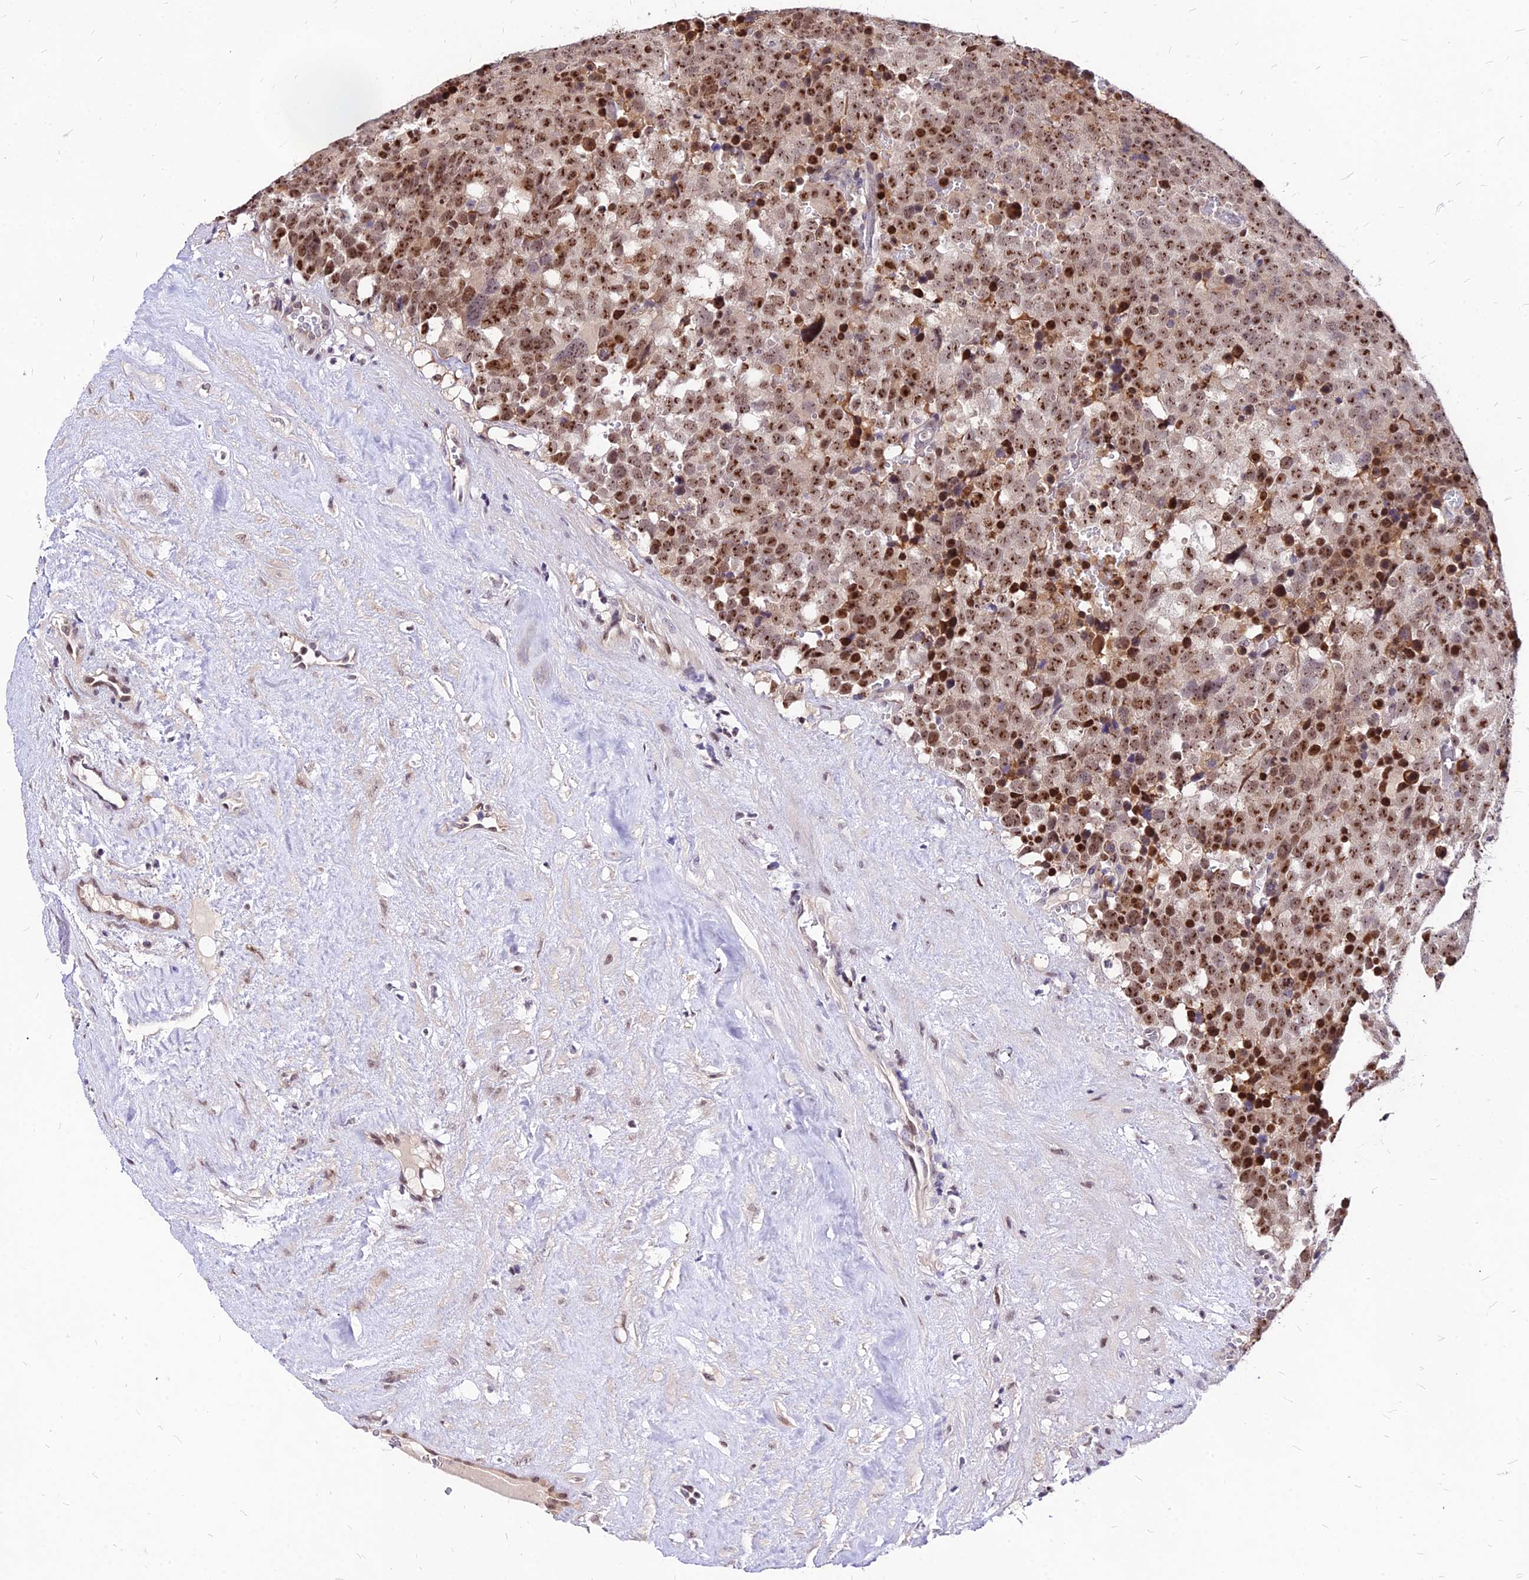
{"staining": {"intensity": "strong", "quantity": "25%-75%", "location": "nuclear"}, "tissue": "testis cancer", "cell_type": "Tumor cells", "image_type": "cancer", "snomed": [{"axis": "morphology", "description": "Seminoma, NOS"}, {"axis": "topography", "description": "Testis"}], "caption": "An IHC micrograph of tumor tissue is shown. Protein staining in brown highlights strong nuclear positivity in testis cancer within tumor cells.", "gene": "DDX55", "patient": {"sex": "male", "age": 71}}